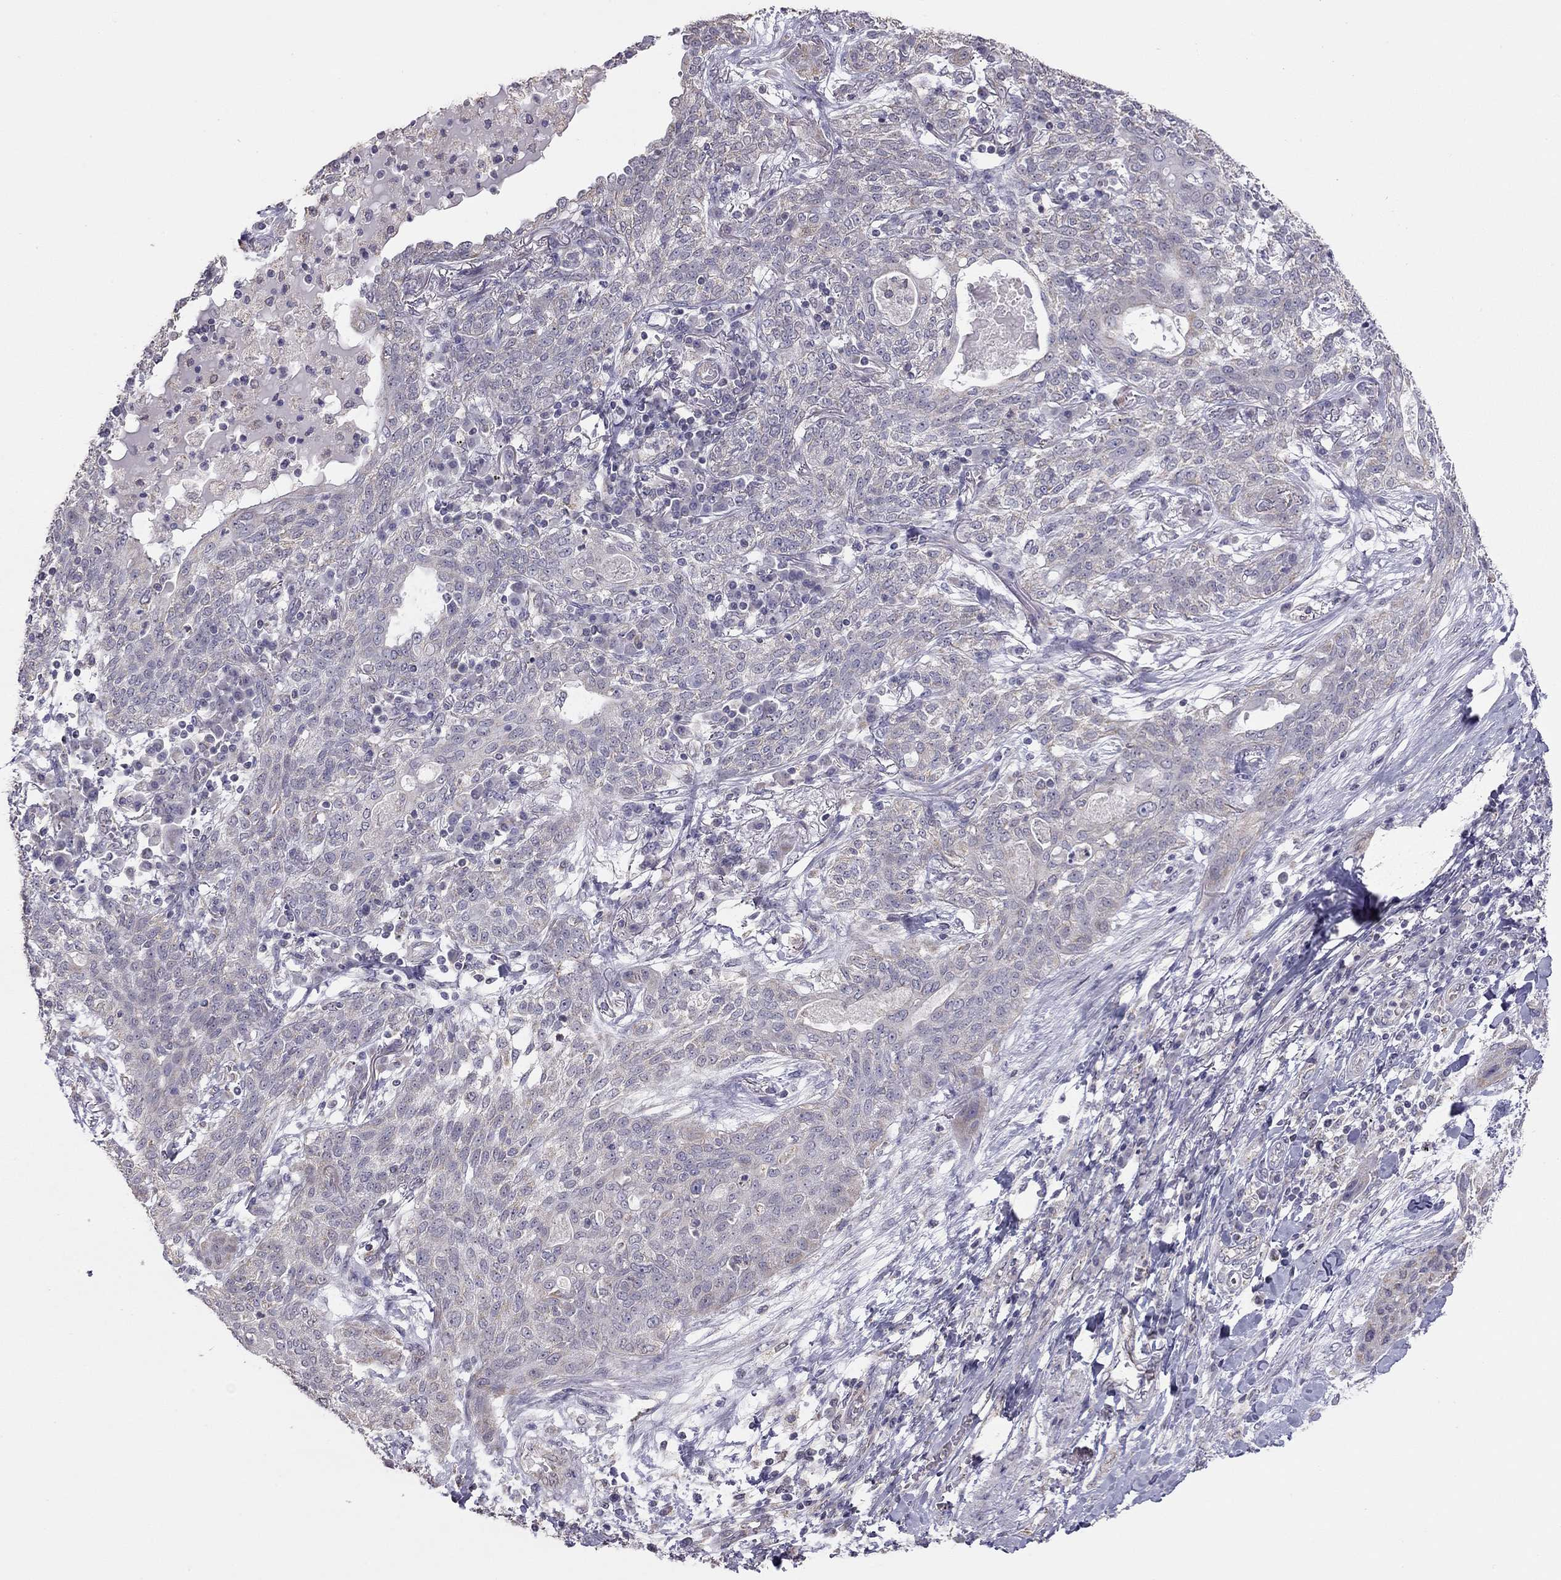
{"staining": {"intensity": "weak", "quantity": "<25%", "location": "cytoplasmic/membranous"}, "tissue": "lung cancer", "cell_type": "Tumor cells", "image_type": "cancer", "snomed": [{"axis": "morphology", "description": "Squamous cell carcinoma, NOS"}, {"axis": "topography", "description": "Lung"}], "caption": "Immunohistochemistry image of human squamous cell carcinoma (lung) stained for a protein (brown), which shows no positivity in tumor cells.", "gene": "LRIT3", "patient": {"sex": "female", "age": 70}}